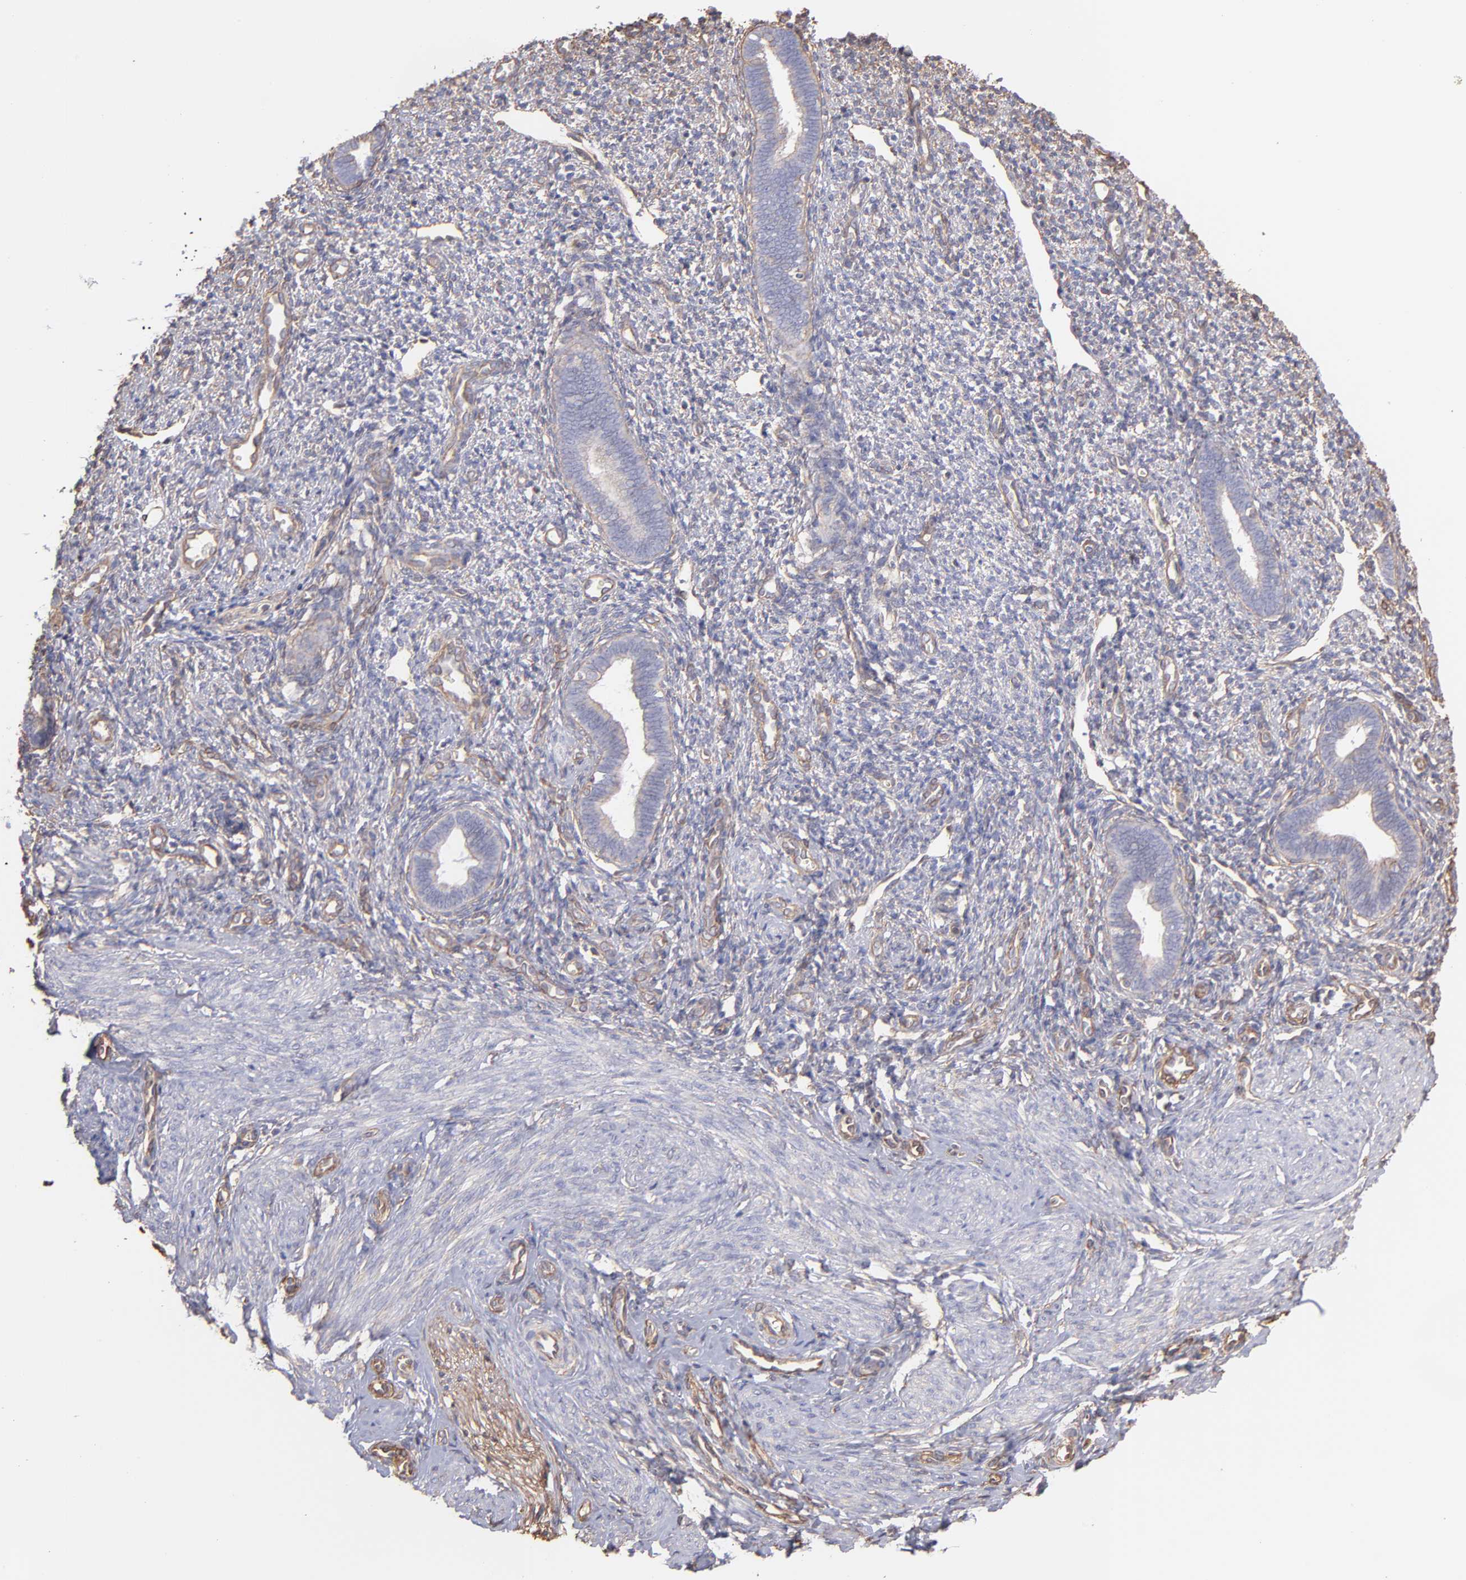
{"staining": {"intensity": "weak", "quantity": ">75%", "location": "cytoplasmic/membranous"}, "tissue": "endometrium", "cell_type": "Cells in endometrial stroma", "image_type": "normal", "snomed": [{"axis": "morphology", "description": "Normal tissue, NOS"}, {"axis": "topography", "description": "Endometrium"}], "caption": "High-magnification brightfield microscopy of benign endometrium stained with DAB (brown) and counterstained with hematoxylin (blue). cells in endometrial stroma exhibit weak cytoplasmic/membranous positivity is seen in about>75% of cells.", "gene": "PLEC", "patient": {"sex": "female", "age": 27}}